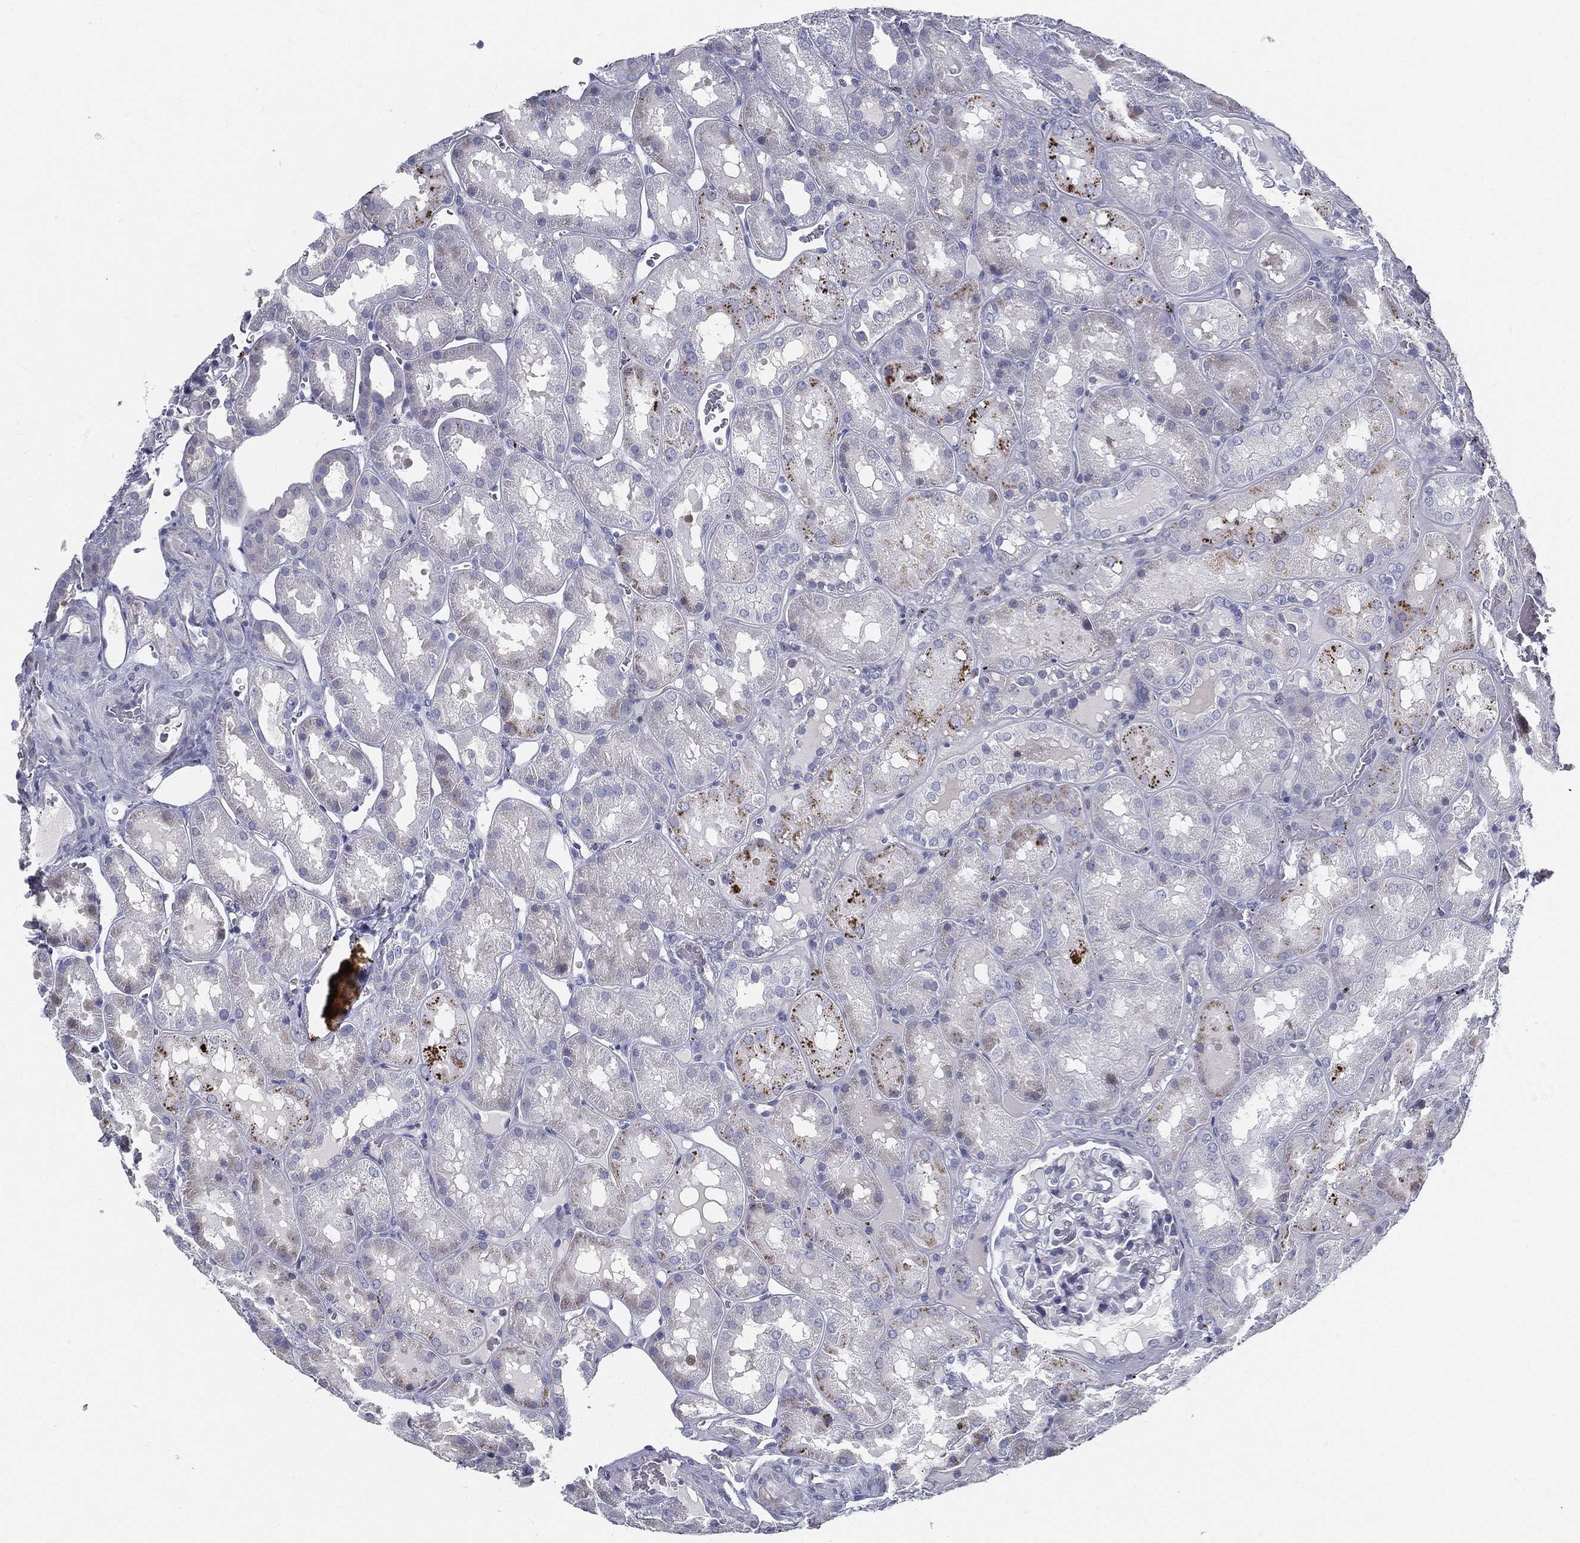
{"staining": {"intensity": "negative", "quantity": "none", "location": "none"}, "tissue": "kidney", "cell_type": "Cells in glomeruli", "image_type": "normal", "snomed": [{"axis": "morphology", "description": "Normal tissue, NOS"}, {"axis": "topography", "description": "Kidney"}], "caption": "An IHC histopathology image of benign kidney is shown. There is no staining in cells in glomeruli of kidney.", "gene": "SPPL2C", "patient": {"sex": "male", "age": 73}}